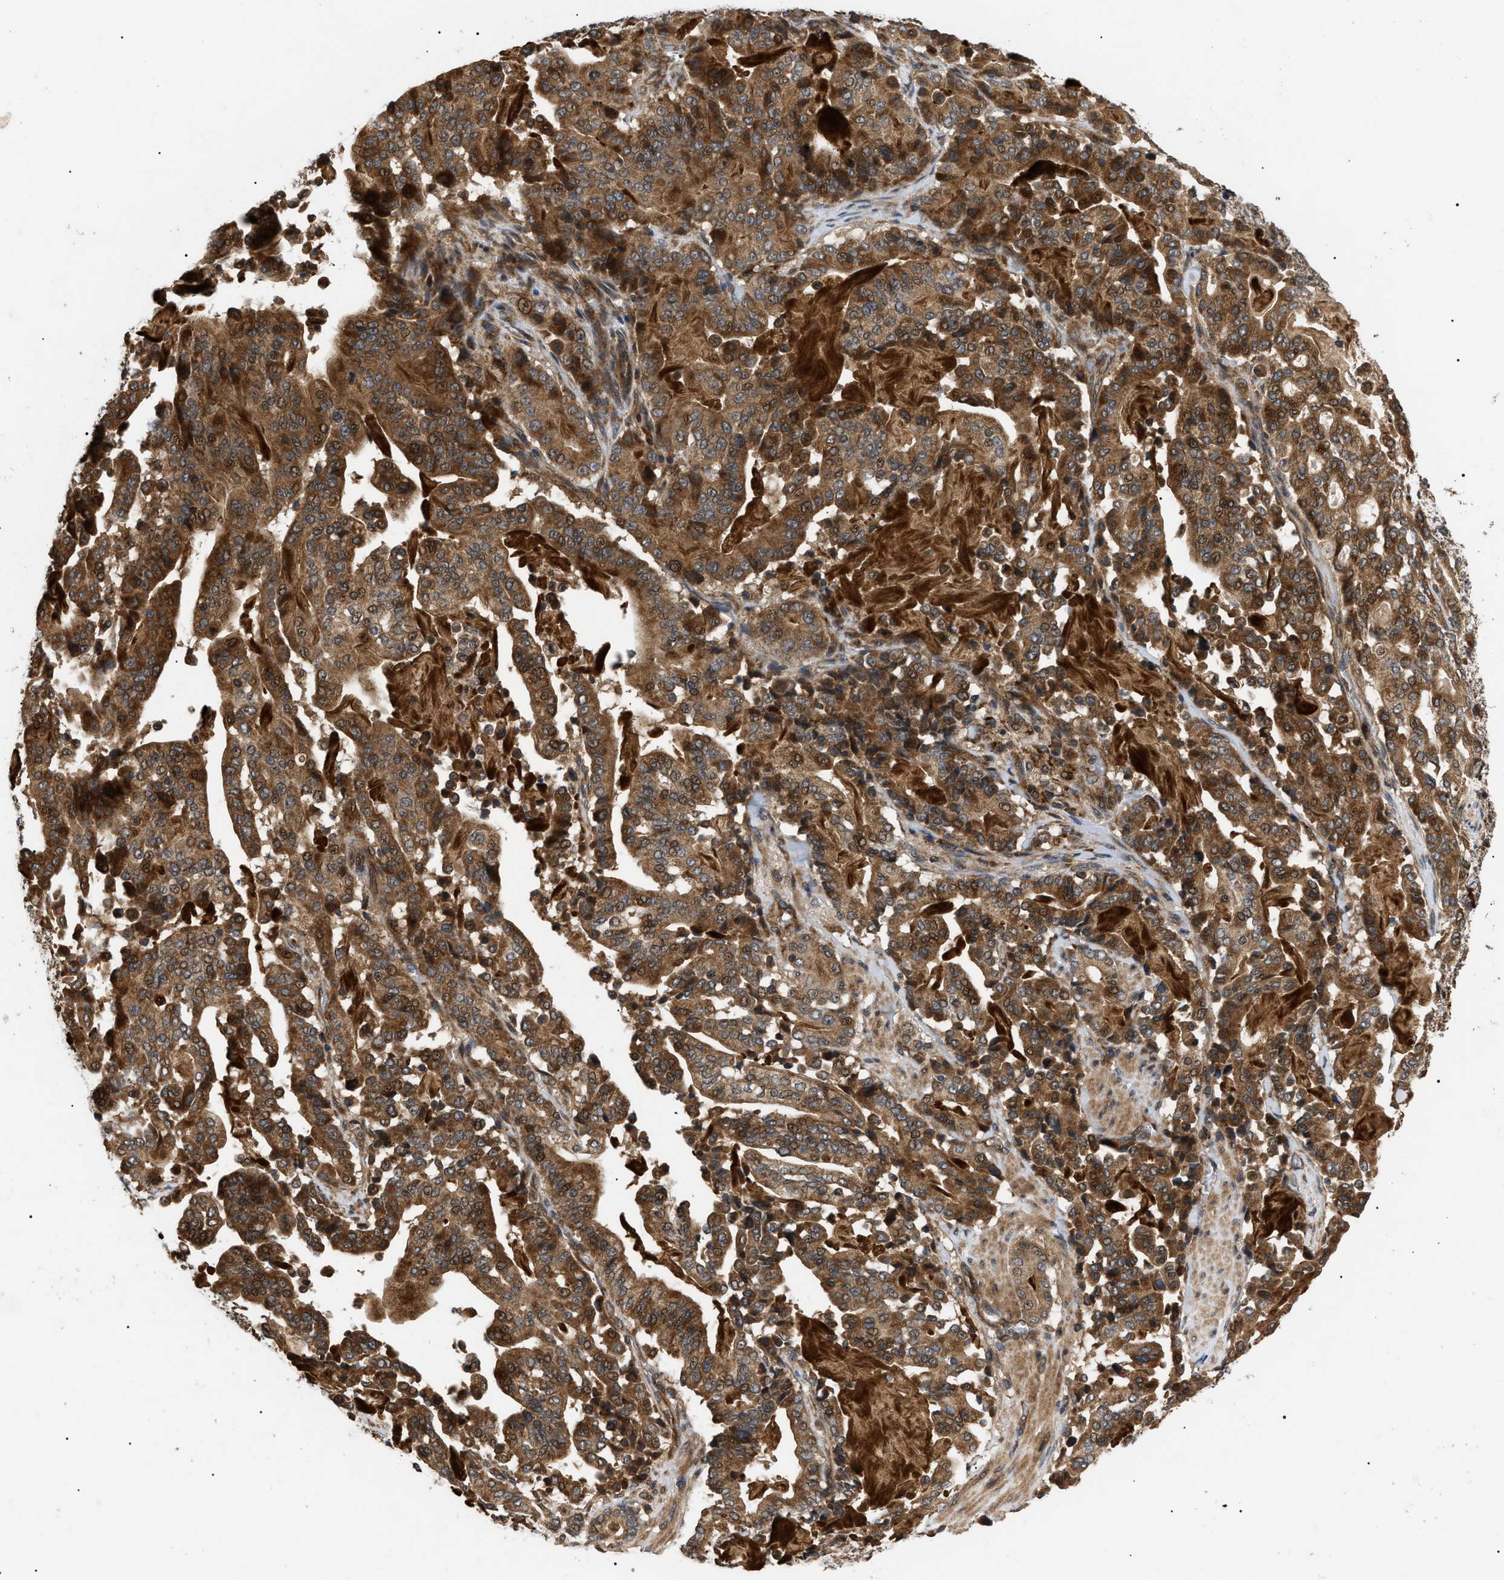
{"staining": {"intensity": "moderate", "quantity": ">75%", "location": "cytoplasmic/membranous,nuclear"}, "tissue": "pancreatic cancer", "cell_type": "Tumor cells", "image_type": "cancer", "snomed": [{"axis": "morphology", "description": "Adenocarcinoma, NOS"}, {"axis": "topography", "description": "Pancreas"}], "caption": "Immunohistochemical staining of human pancreatic cancer (adenocarcinoma) shows medium levels of moderate cytoplasmic/membranous and nuclear protein positivity in about >75% of tumor cells.", "gene": "ASTL", "patient": {"sex": "male", "age": 63}}